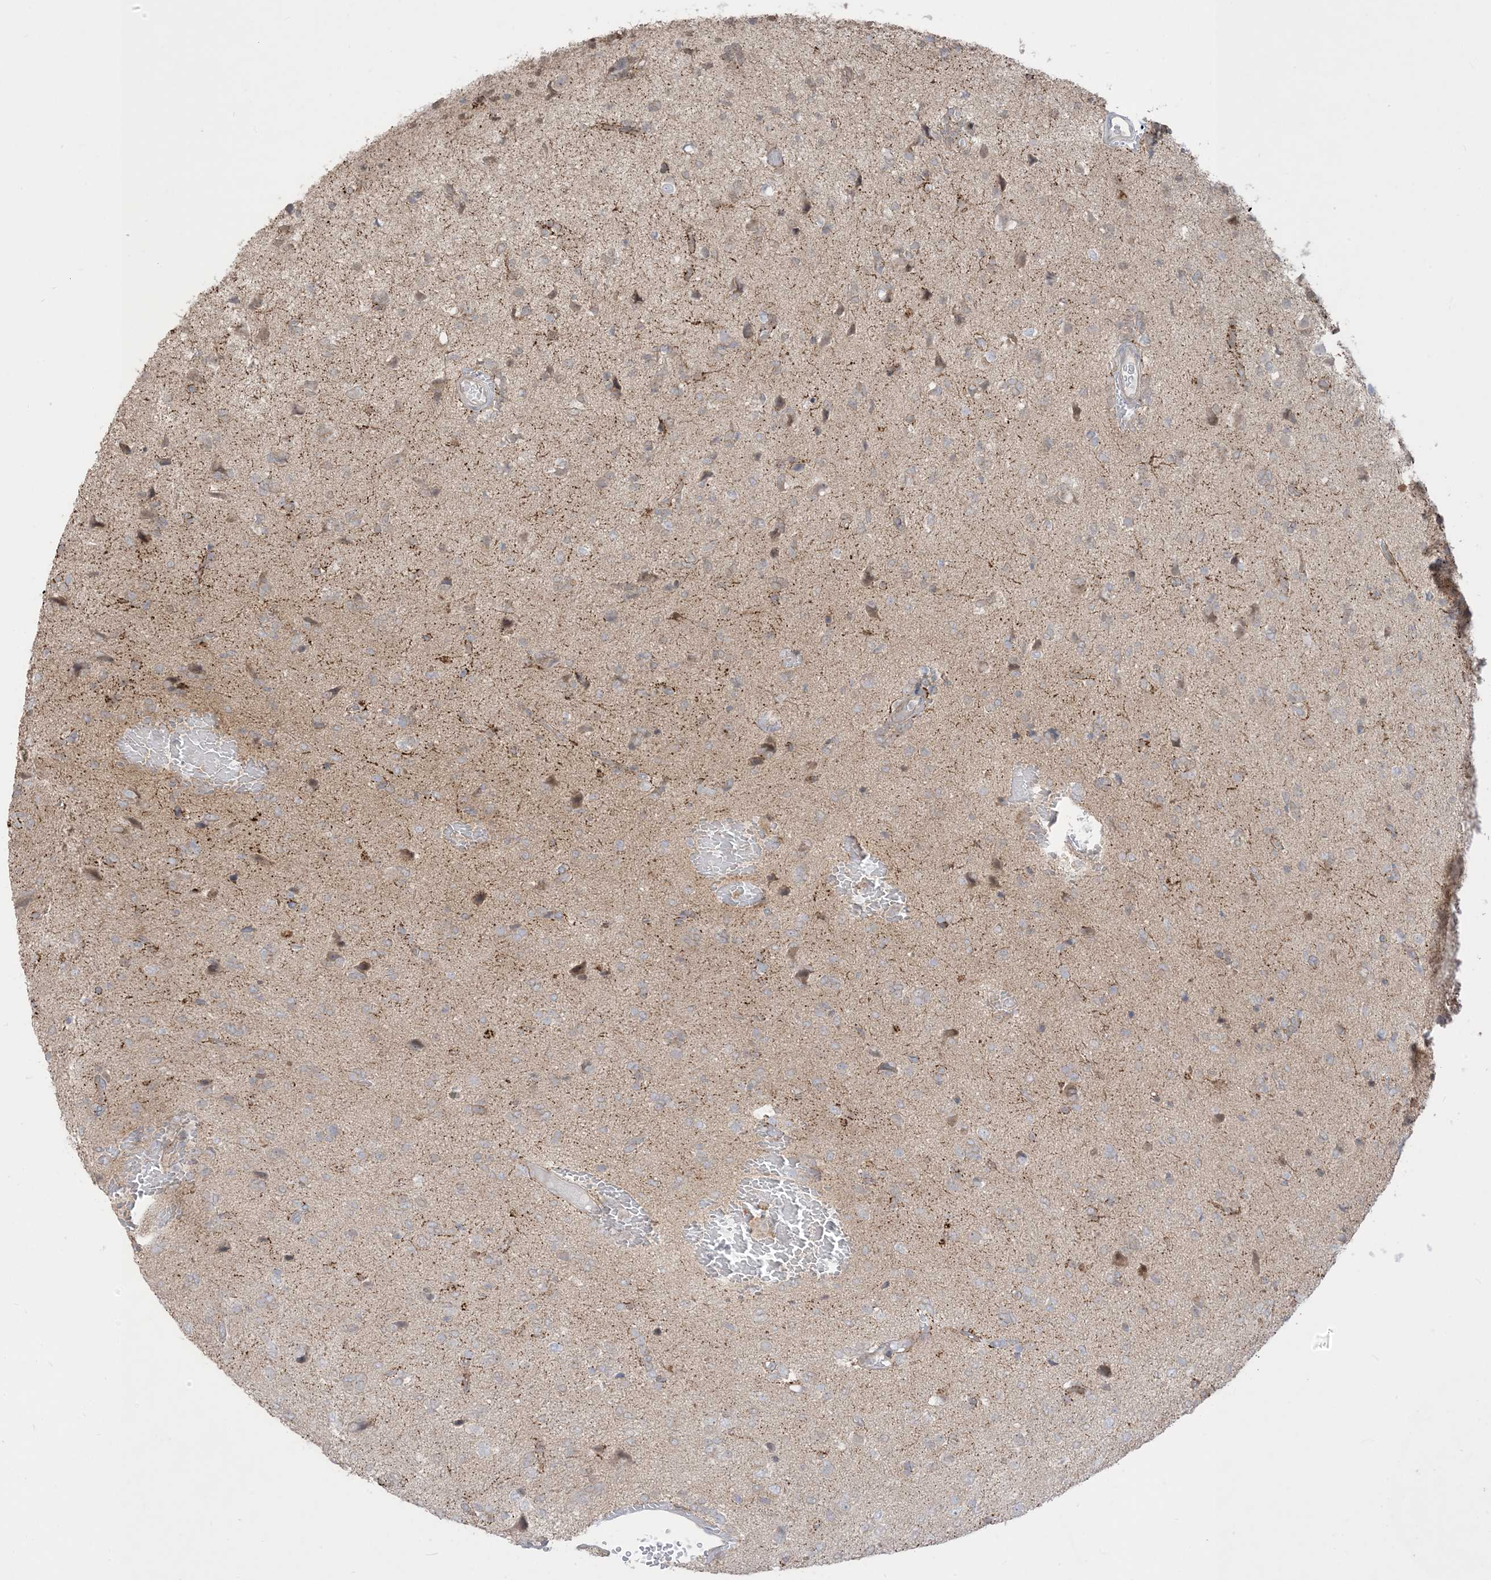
{"staining": {"intensity": "moderate", "quantity": "25%-75%", "location": "cytoplasmic/membranous"}, "tissue": "glioma", "cell_type": "Tumor cells", "image_type": "cancer", "snomed": [{"axis": "morphology", "description": "Glioma, malignant, High grade"}, {"axis": "topography", "description": "Brain"}], "caption": "Moderate cytoplasmic/membranous protein expression is identified in about 25%-75% of tumor cells in glioma.", "gene": "BHLHE40", "patient": {"sex": "female", "age": 59}}